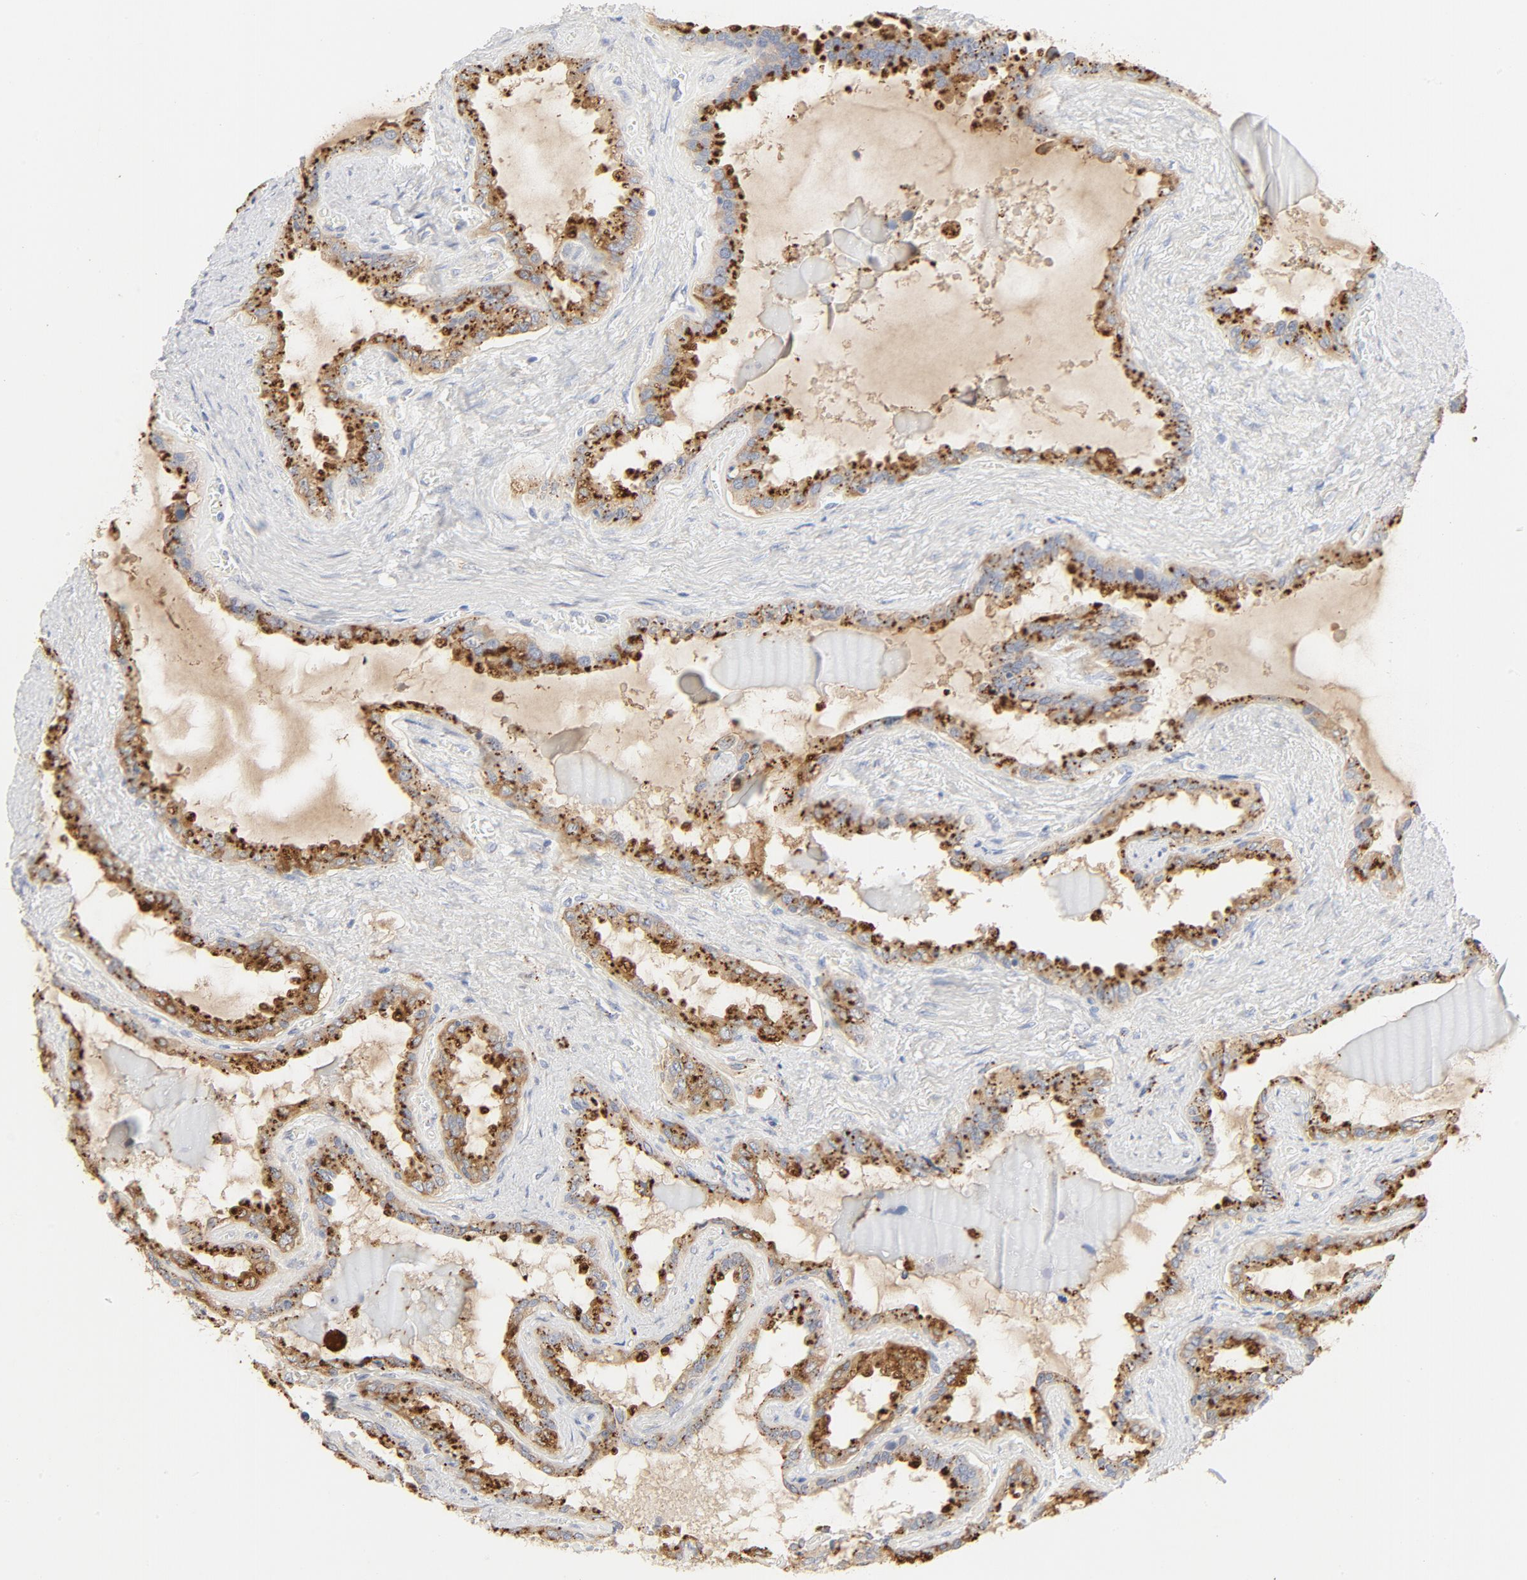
{"staining": {"intensity": "strong", "quantity": ">75%", "location": "cytoplasmic/membranous"}, "tissue": "seminal vesicle", "cell_type": "Glandular cells", "image_type": "normal", "snomed": [{"axis": "morphology", "description": "Normal tissue, NOS"}, {"axis": "morphology", "description": "Inflammation, NOS"}, {"axis": "topography", "description": "Urinary bladder"}, {"axis": "topography", "description": "Prostate"}, {"axis": "topography", "description": "Seminal veicle"}], "caption": "The histopathology image displays staining of unremarkable seminal vesicle, revealing strong cytoplasmic/membranous protein positivity (brown color) within glandular cells.", "gene": "MAGEB17", "patient": {"sex": "male", "age": 82}}